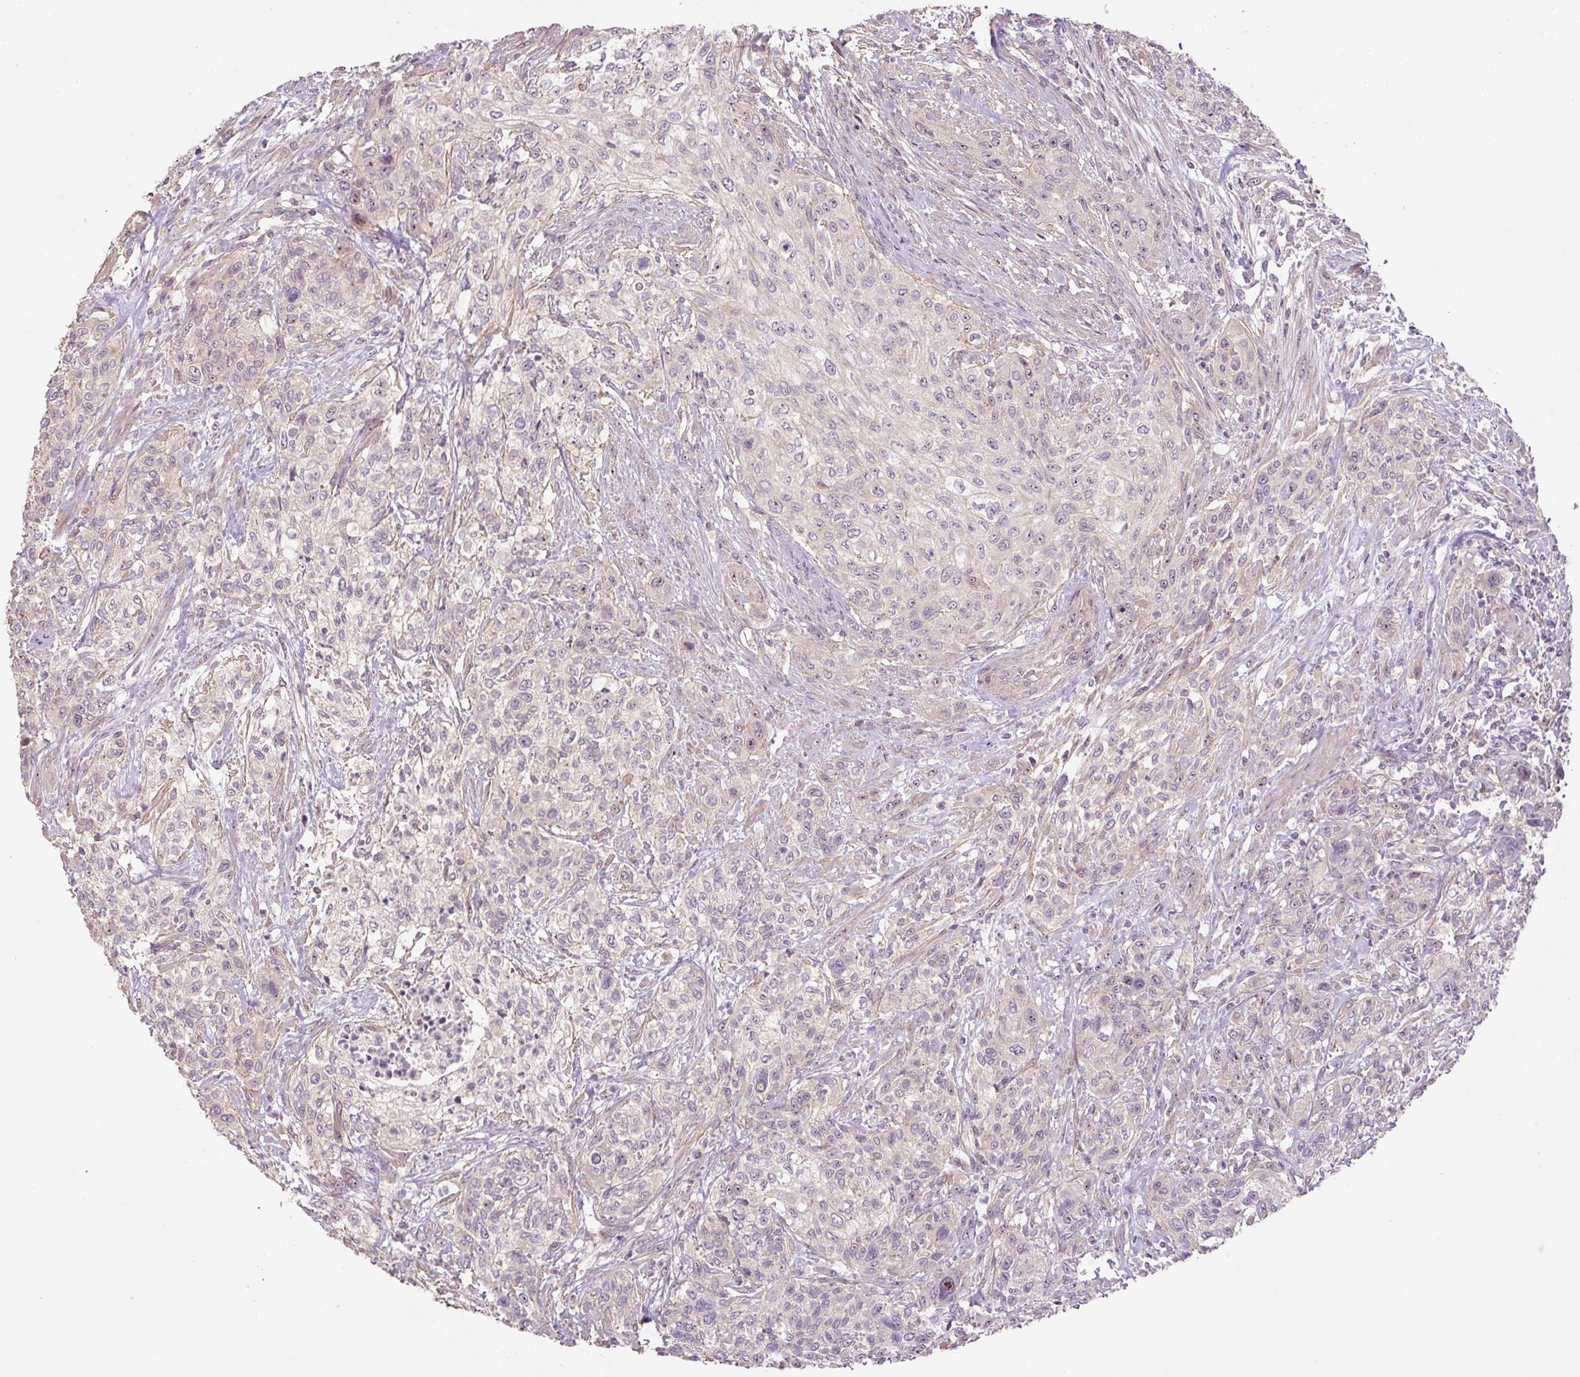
{"staining": {"intensity": "negative", "quantity": "none", "location": "none"}, "tissue": "urothelial cancer", "cell_type": "Tumor cells", "image_type": "cancer", "snomed": [{"axis": "morphology", "description": "Normal tissue, NOS"}, {"axis": "morphology", "description": "Urothelial carcinoma, NOS"}, {"axis": "topography", "description": "Urinary bladder"}, {"axis": "topography", "description": "Peripheral nerve tissue"}], "caption": "DAB immunohistochemical staining of human urothelial cancer shows no significant expression in tumor cells.", "gene": "TMEM151B", "patient": {"sex": "male", "age": 35}}